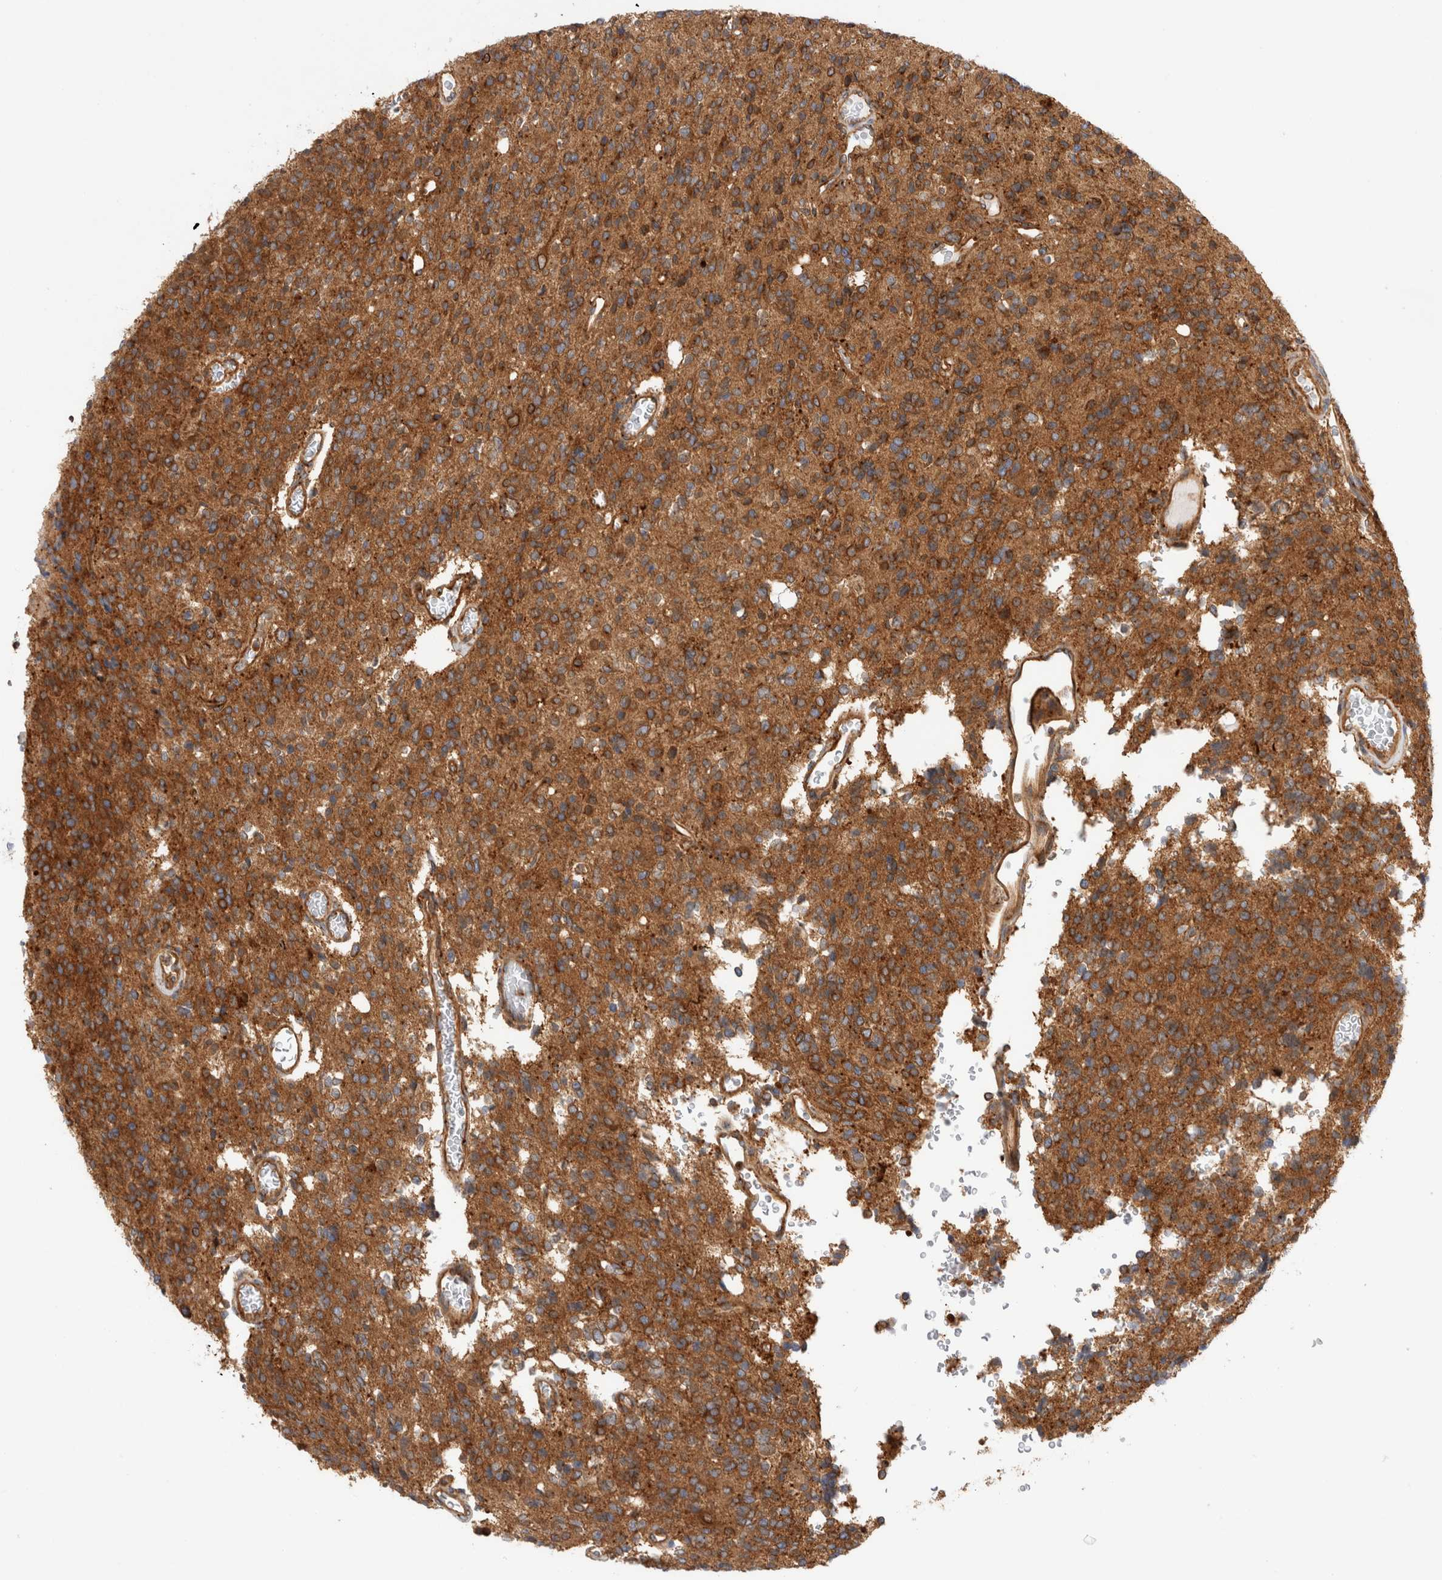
{"staining": {"intensity": "strong", "quantity": ">75%", "location": "cytoplasmic/membranous"}, "tissue": "glioma", "cell_type": "Tumor cells", "image_type": "cancer", "snomed": [{"axis": "morphology", "description": "Glioma, malignant, High grade"}, {"axis": "topography", "description": "Brain"}], "caption": "High-magnification brightfield microscopy of glioma stained with DAB (3,3'-diaminobenzidine) (brown) and counterstained with hematoxylin (blue). tumor cells exhibit strong cytoplasmic/membranous expression is appreciated in about>75% of cells.", "gene": "GPR150", "patient": {"sex": "male", "age": 34}}